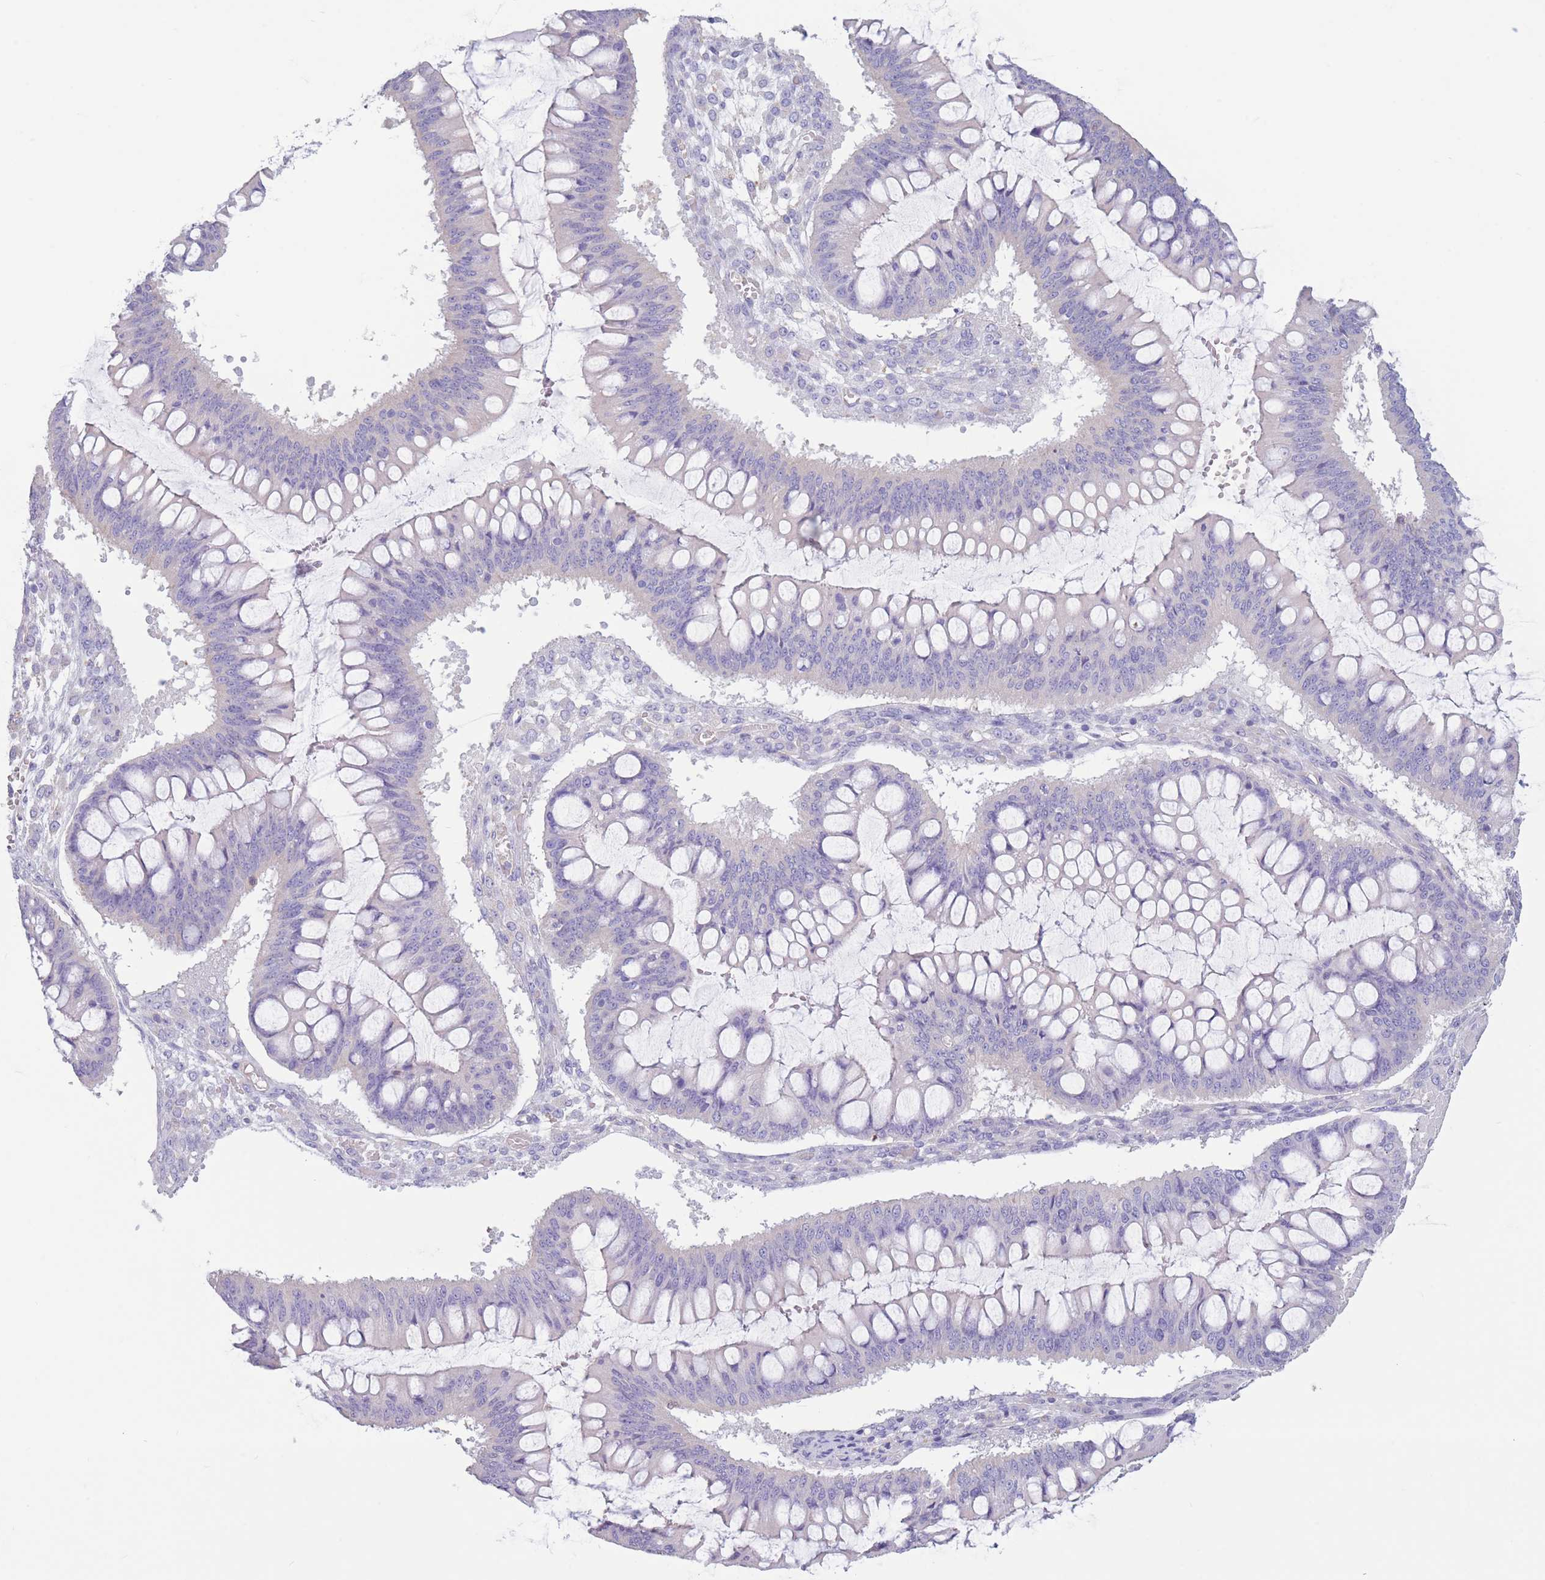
{"staining": {"intensity": "negative", "quantity": "none", "location": "none"}, "tissue": "ovarian cancer", "cell_type": "Tumor cells", "image_type": "cancer", "snomed": [{"axis": "morphology", "description": "Cystadenocarcinoma, mucinous, NOS"}, {"axis": "topography", "description": "Ovary"}], "caption": "Tumor cells are negative for brown protein staining in mucinous cystadenocarcinoma (ovarian). The staining was performed using DAB to visualize the protein expression in brown, while the nuclei were stained in blue with hematoxylin (Magnification: 20x).", "gene": "PDHA1", "patient": {"sex": "female", "age": 73}}